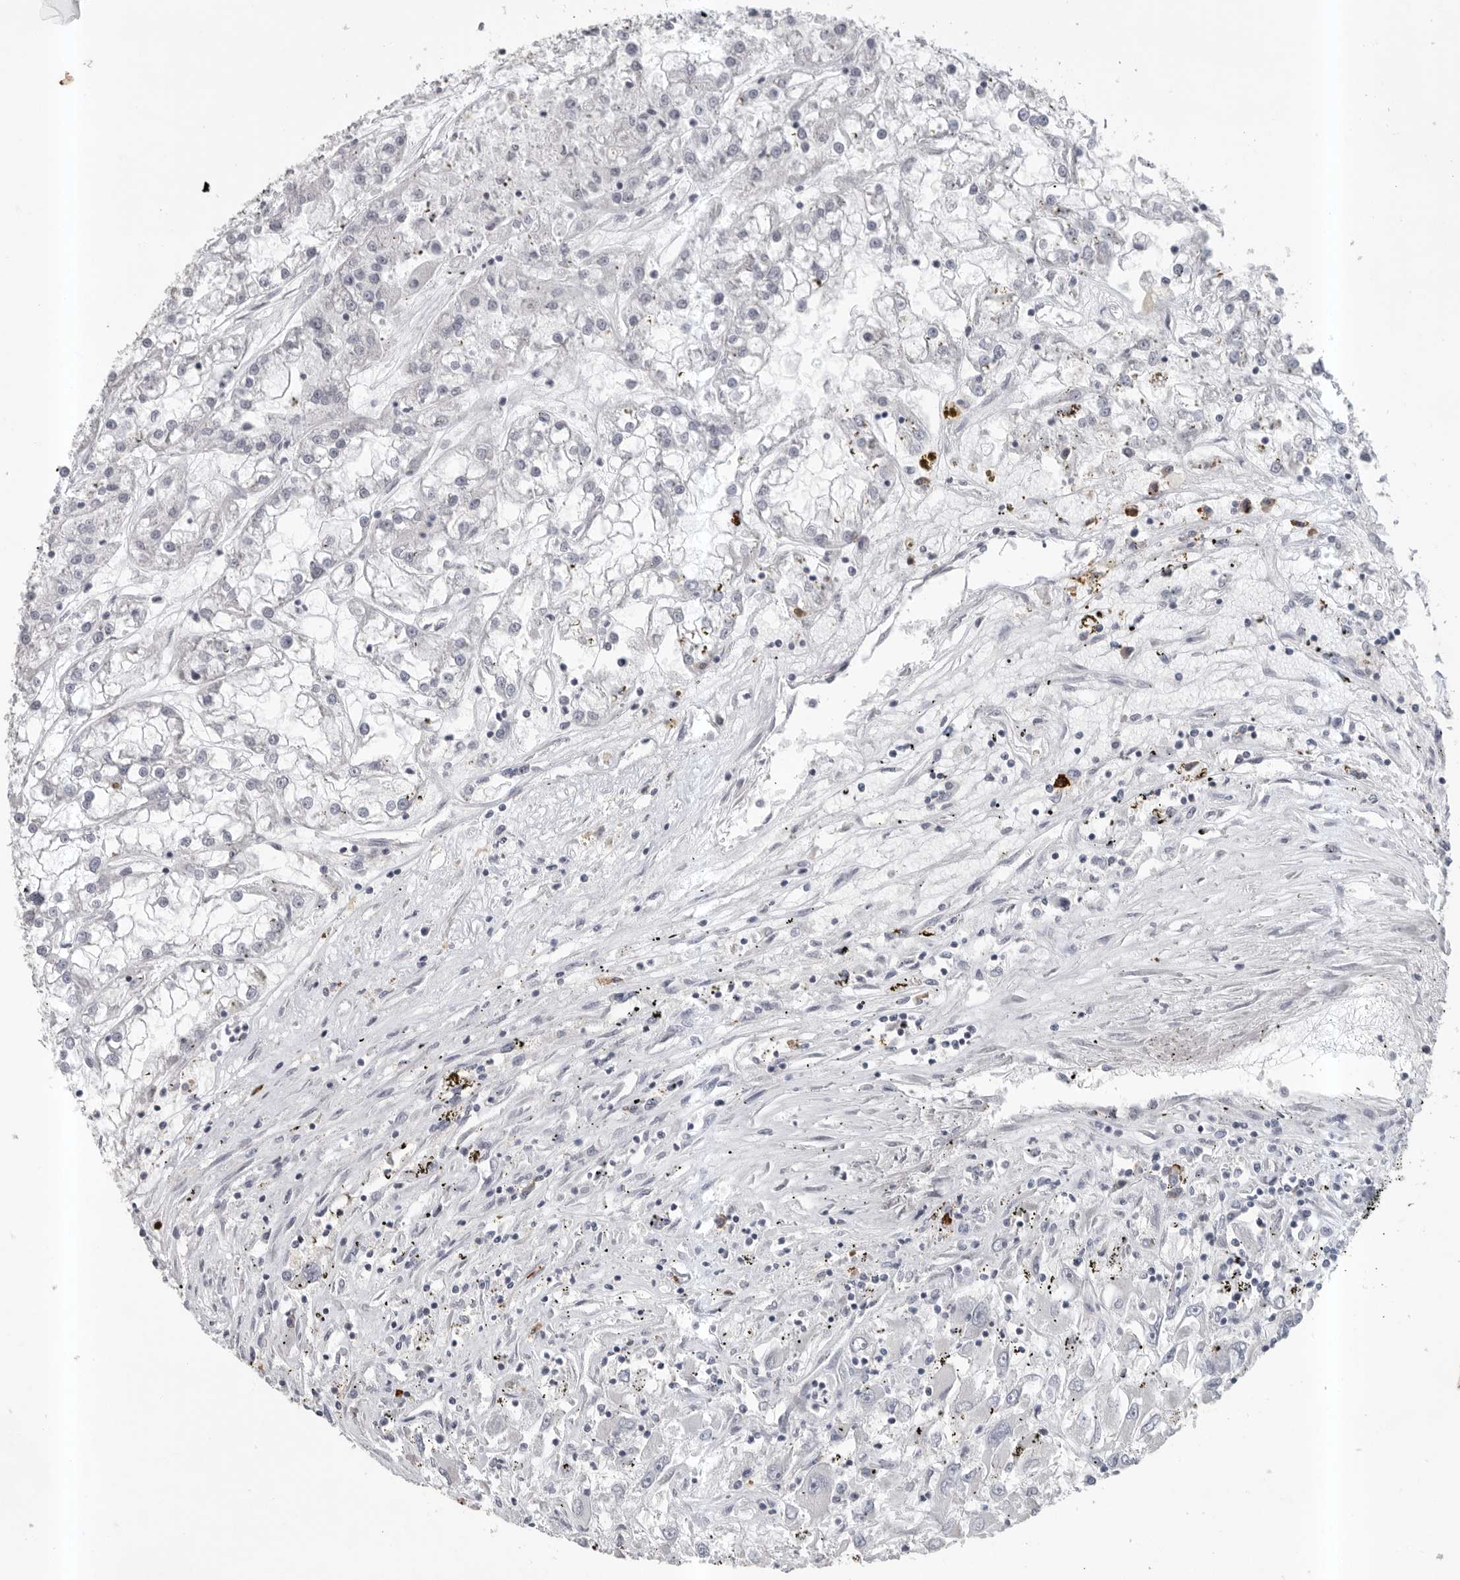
{"staining": {"intensity": "negative", "quantity": "none", "location": "none"}, "tissue": "renal cancer", "cell_type": "Tumor cells", "image_type": "cancer", "snomed": [{"axis": "morphology", "description": "Adenocarcinoma, NOS"}, {"axis": "topography", "description": "Kidney"}], "caption": "This is an immunohistochemistry histopathology image of renal adenocarcinoma. There is no positivity in tumor cells.", "gene": "TMEM69", "patient": {"sex": "female", "age": 52}}